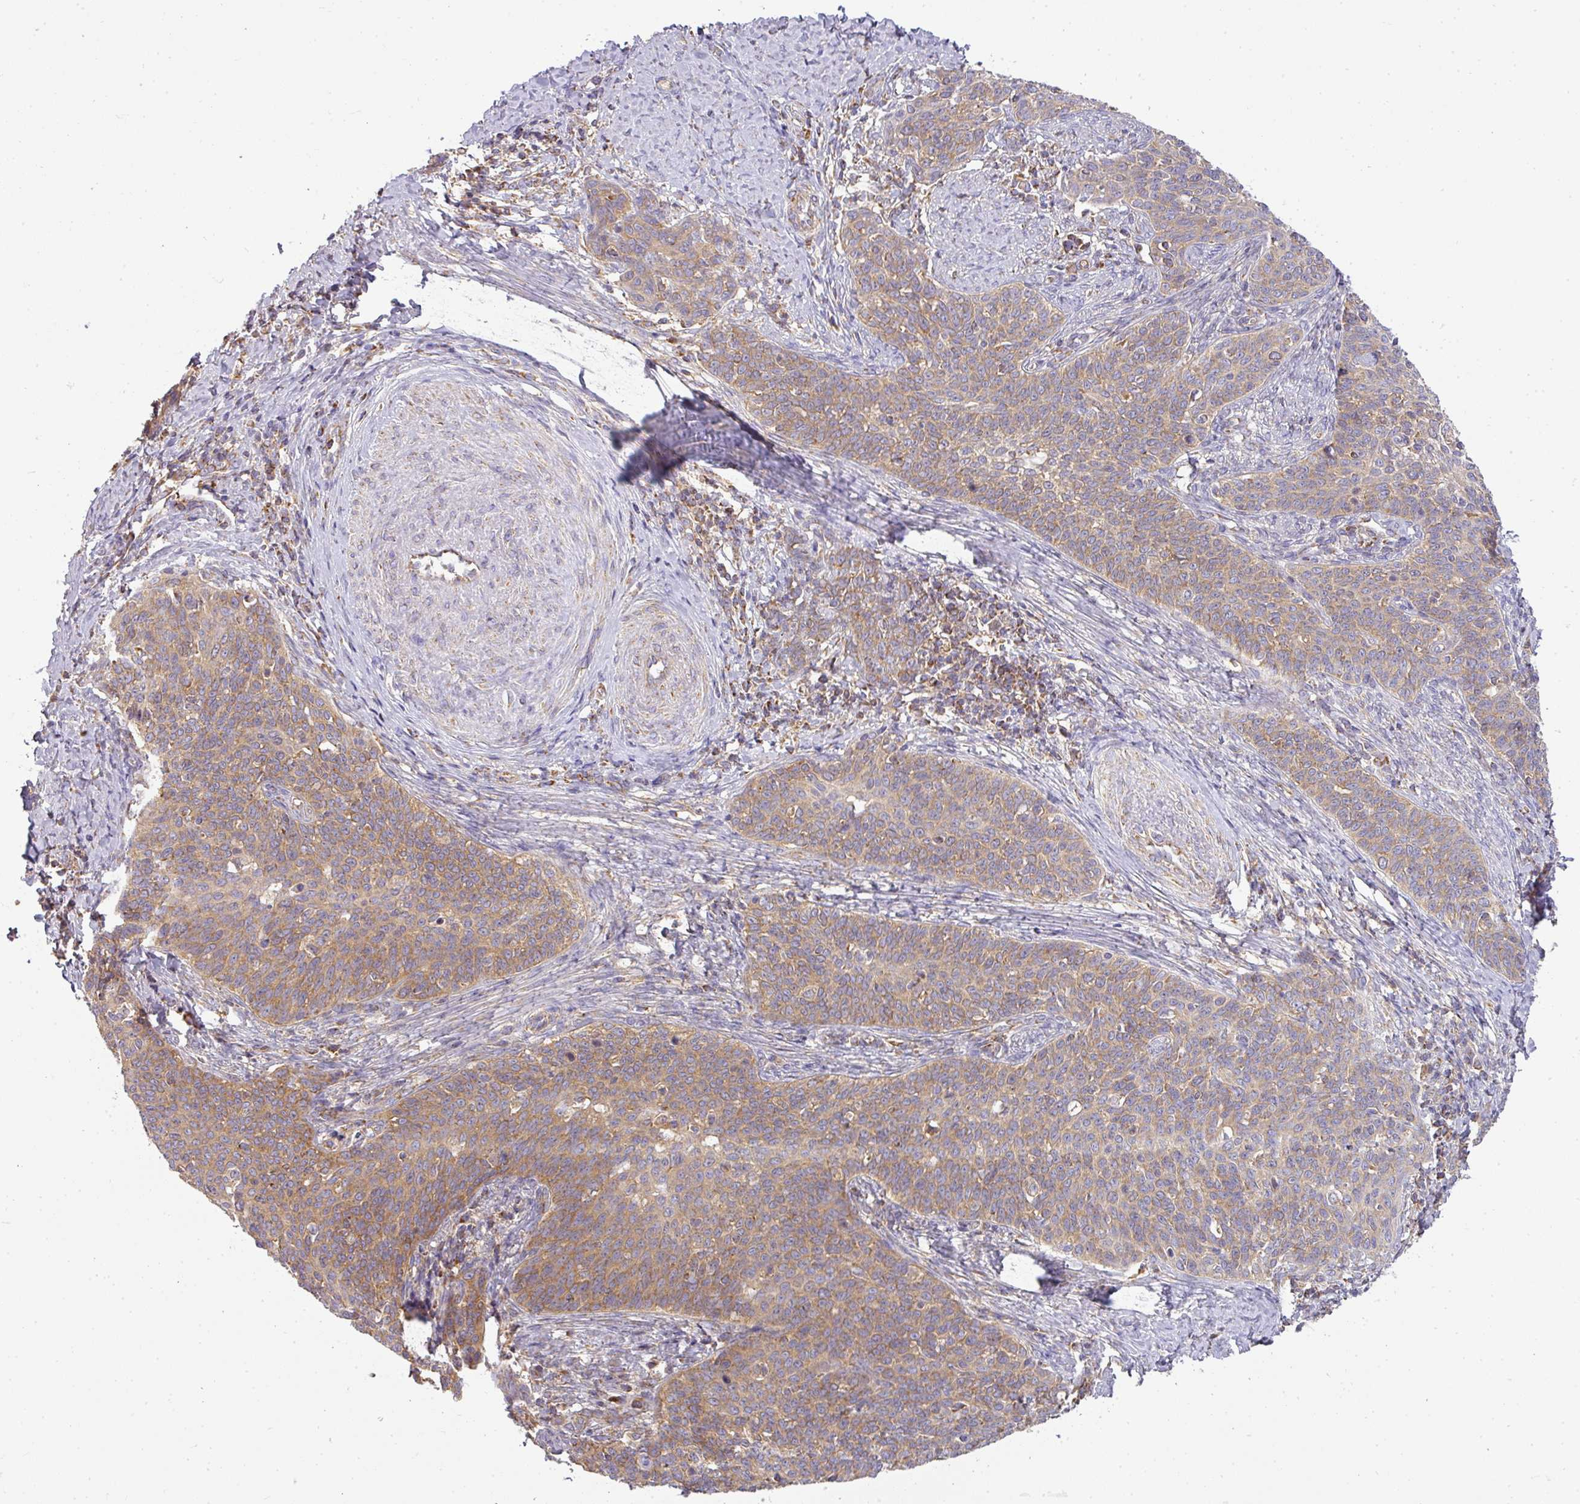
{"staining": {"intensity": "moderate", "quantity": ">75%", "location": "cytoplasmic/membranous"}, "tissue": "cervical cancer", "cell_type": "Tumor cells", "image_type": "cancer", "snomed": [{"axis": "morphology", "description": "Squamous cell carcinoma, NOS"}, {"axis": "topography", "description": "Cervix"}], "caption": "Squamous cell carcinoma (cervical) was stained to show a protein in brown. There is medium levels of moderate cytoplasmic/membranous staining in approximately >75% of tumor cells. (DAB = brown stain, brightfield microscopy at high magnification).", "gene": "ZNF211", "patient": {"sex": "female", "age": 39}}